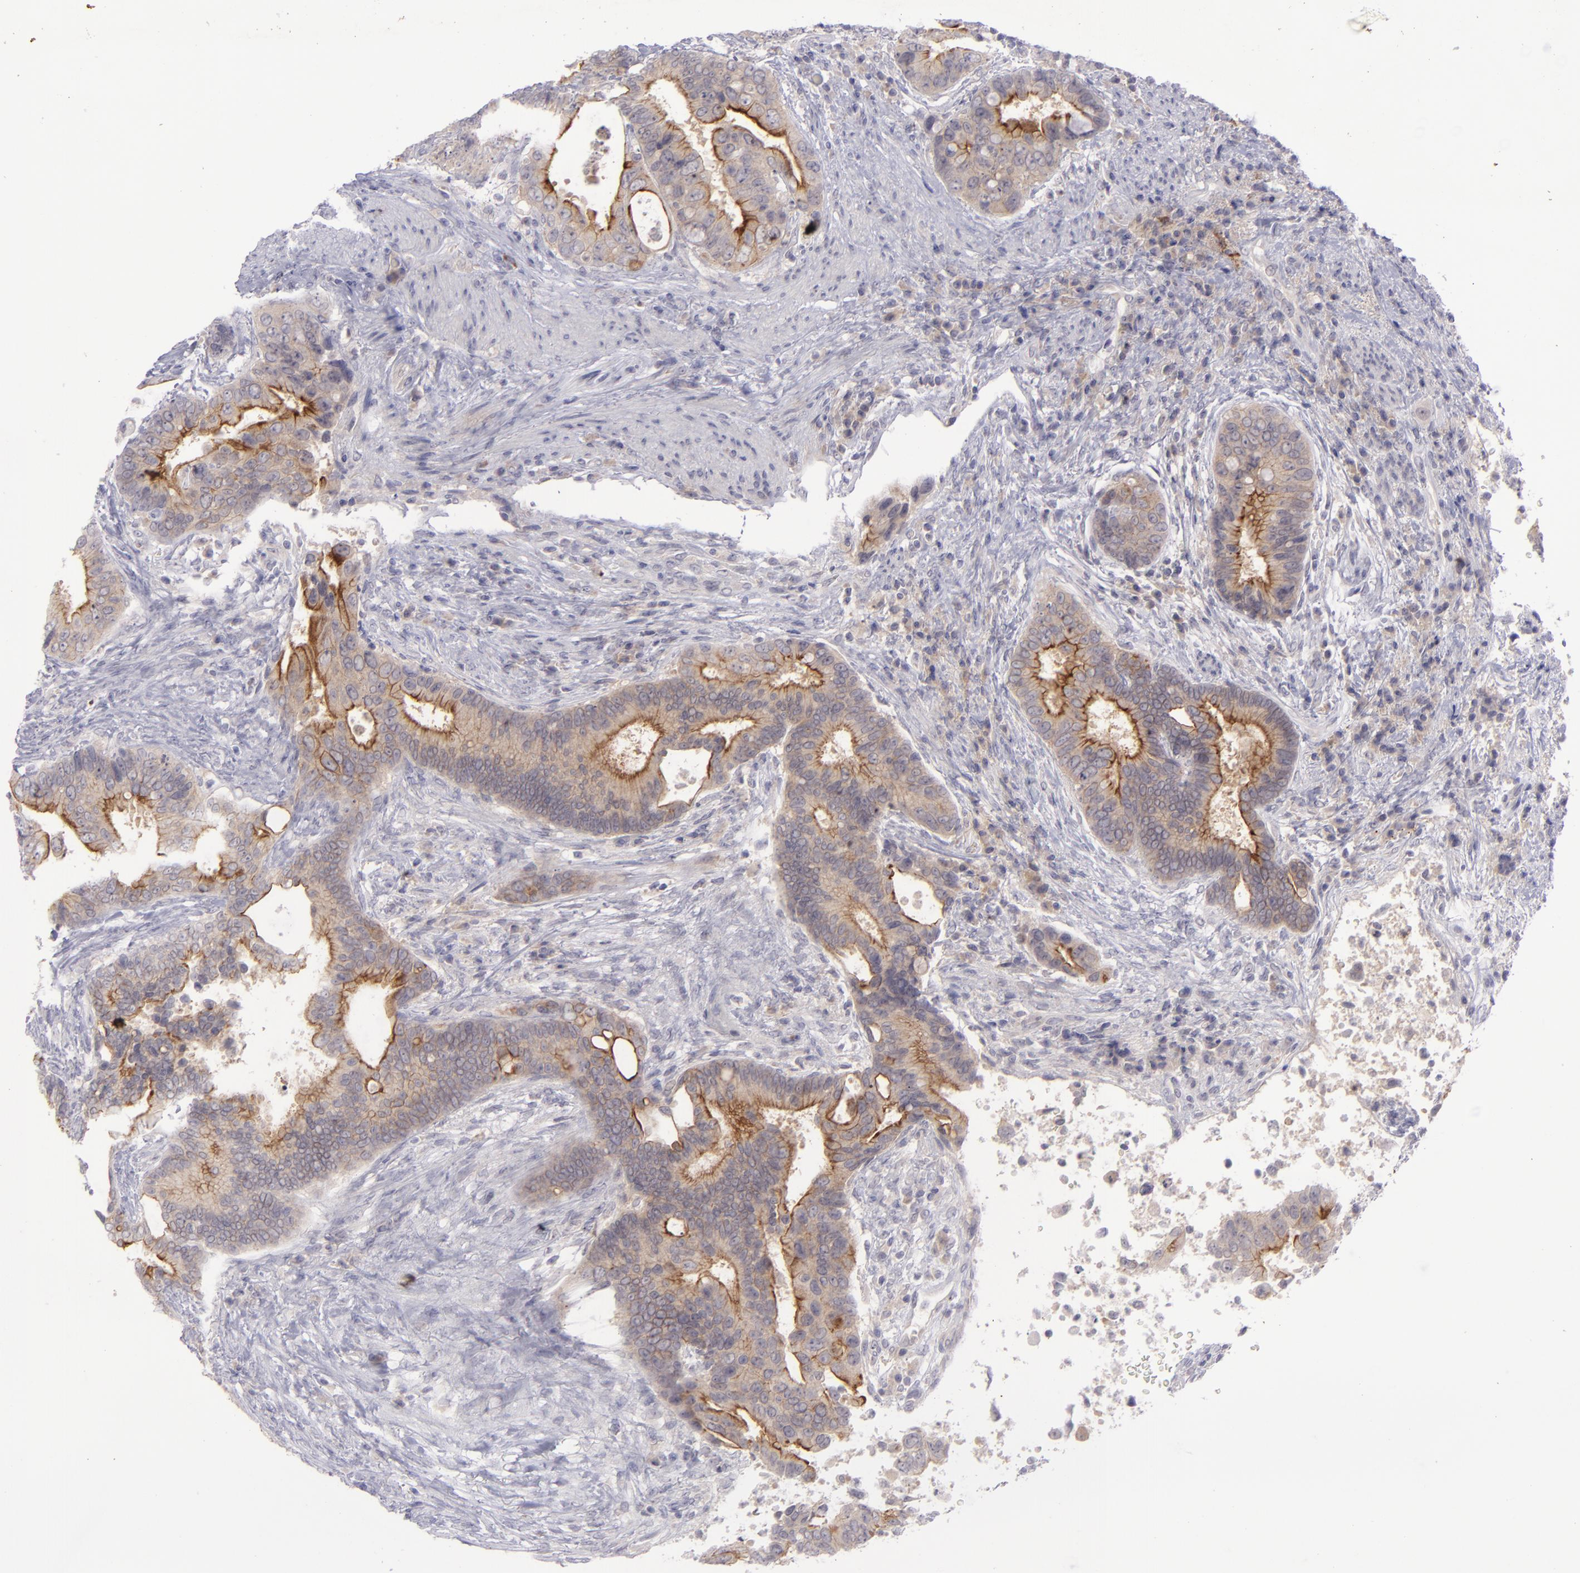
{"staining": {"intensity": "moderate", "quantity": "25%-75%", "location": "cytoplasmic/membranous"}, "tissue": "colorectal cancer", "cell_type": "Tumor cells", "image_type": "cancer", "snomed": [{"axis": "morphology", "description": "Adenocarcinoma, NOS"}, {"axis": "topography", "description": "Rectum"}], "caption": "This is an image of IHC staining of adenocarcinoma (colorectal), which shows moderate expression in the cytoplasmic/membranous of tumor cells.", "gene": "EVPL", "patient": {"sex": "female", "age": 67}}